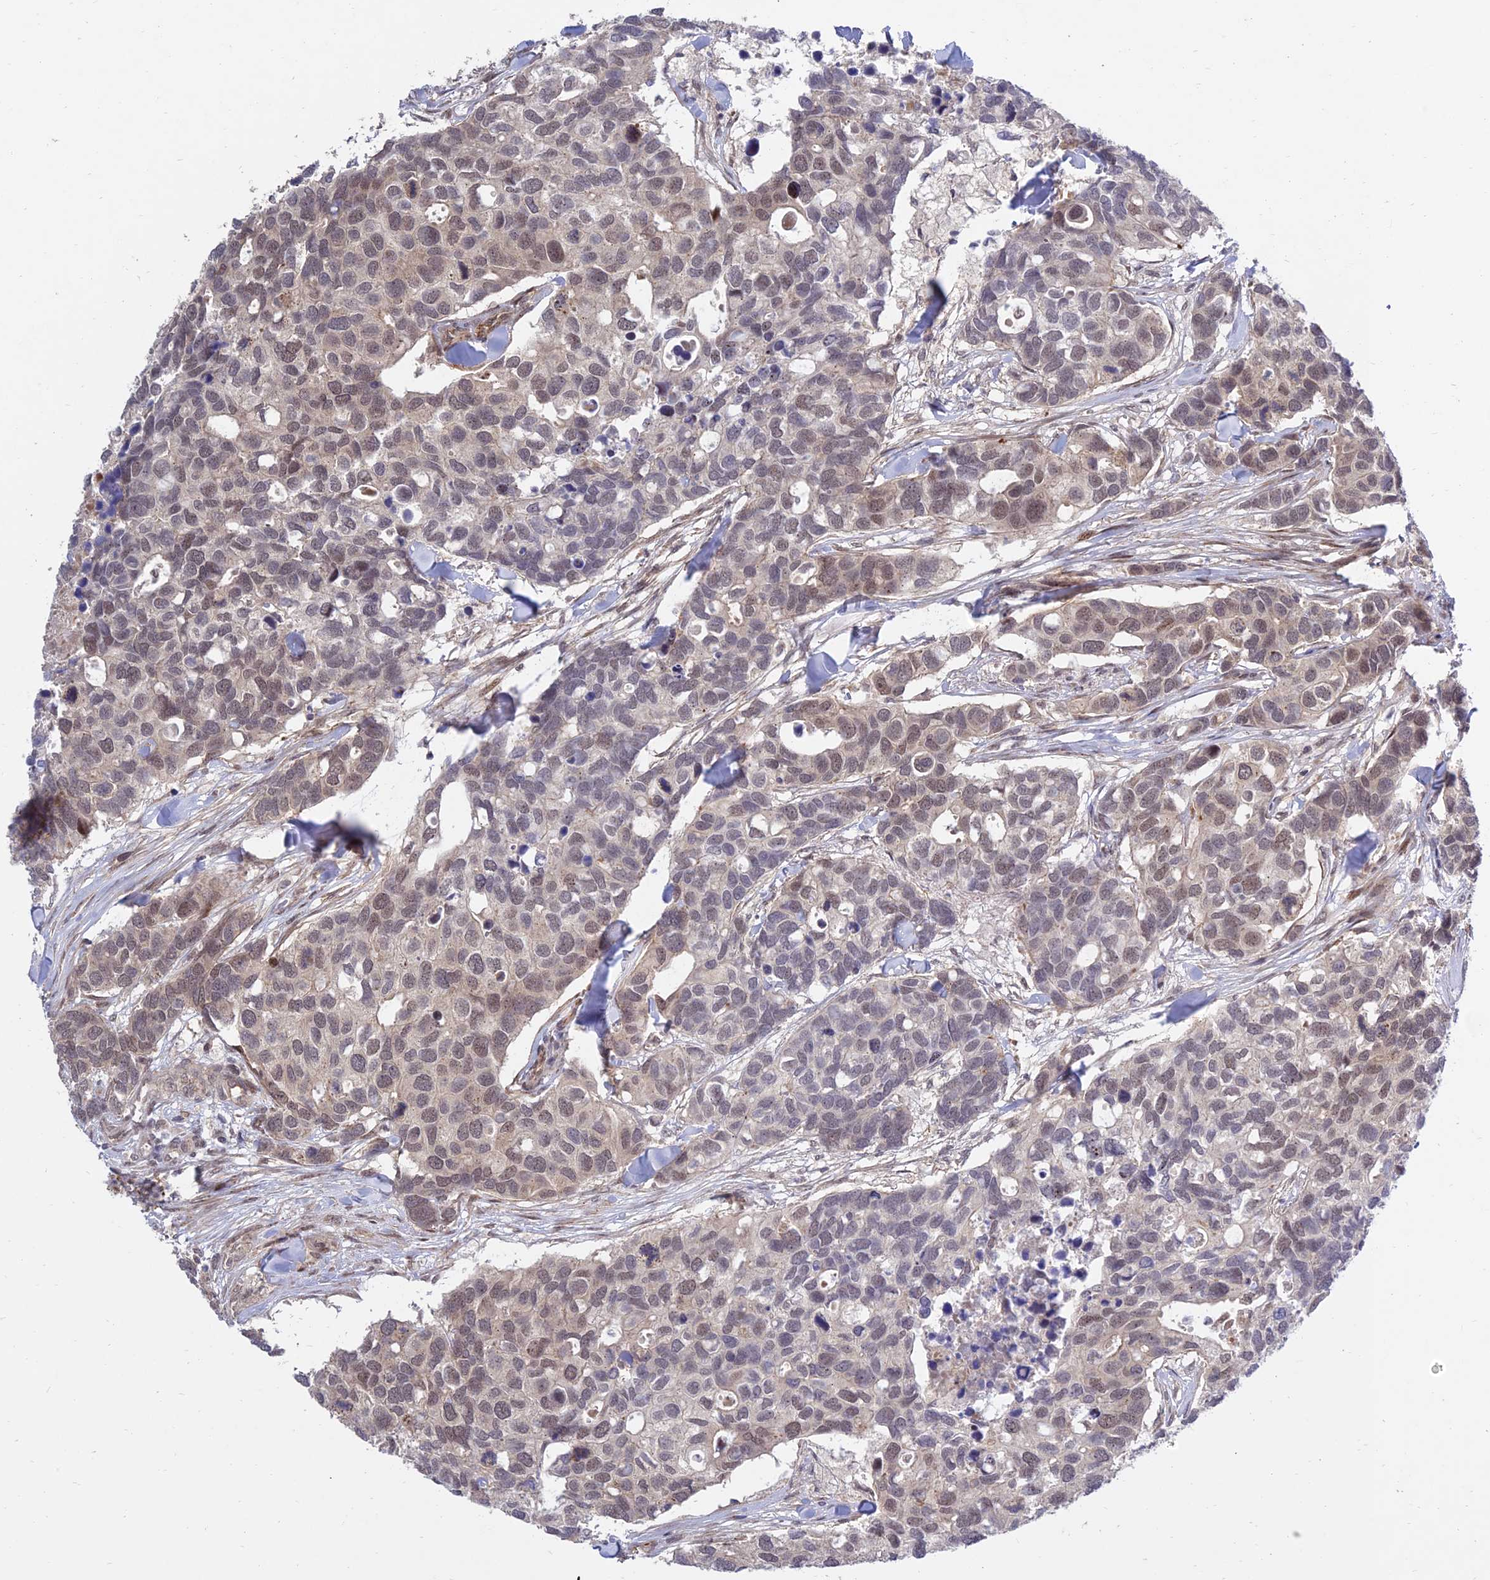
{"staining": {"intensity": "weak", "quantity": ">75%", "location": "cytoplasmic/membranous,nuclear"}, "tissue": "breast cancer", "cell_type": "Tumor cells", "image_type": "cancer", "snomed": [{"axis": "morphology", "description": "Duct carcinoma"}, {"axis": "topography", "description": "Breast"}], "caption": "Immunohistochemical staining of breast infiltrating ductal carcinoma demonstrates weak cytoplasmic/membranous and nuclear protein staining in about >75% of tumor cells.", "gene": "ZNF85", "patient": {"sex": "female", "age": 83}}